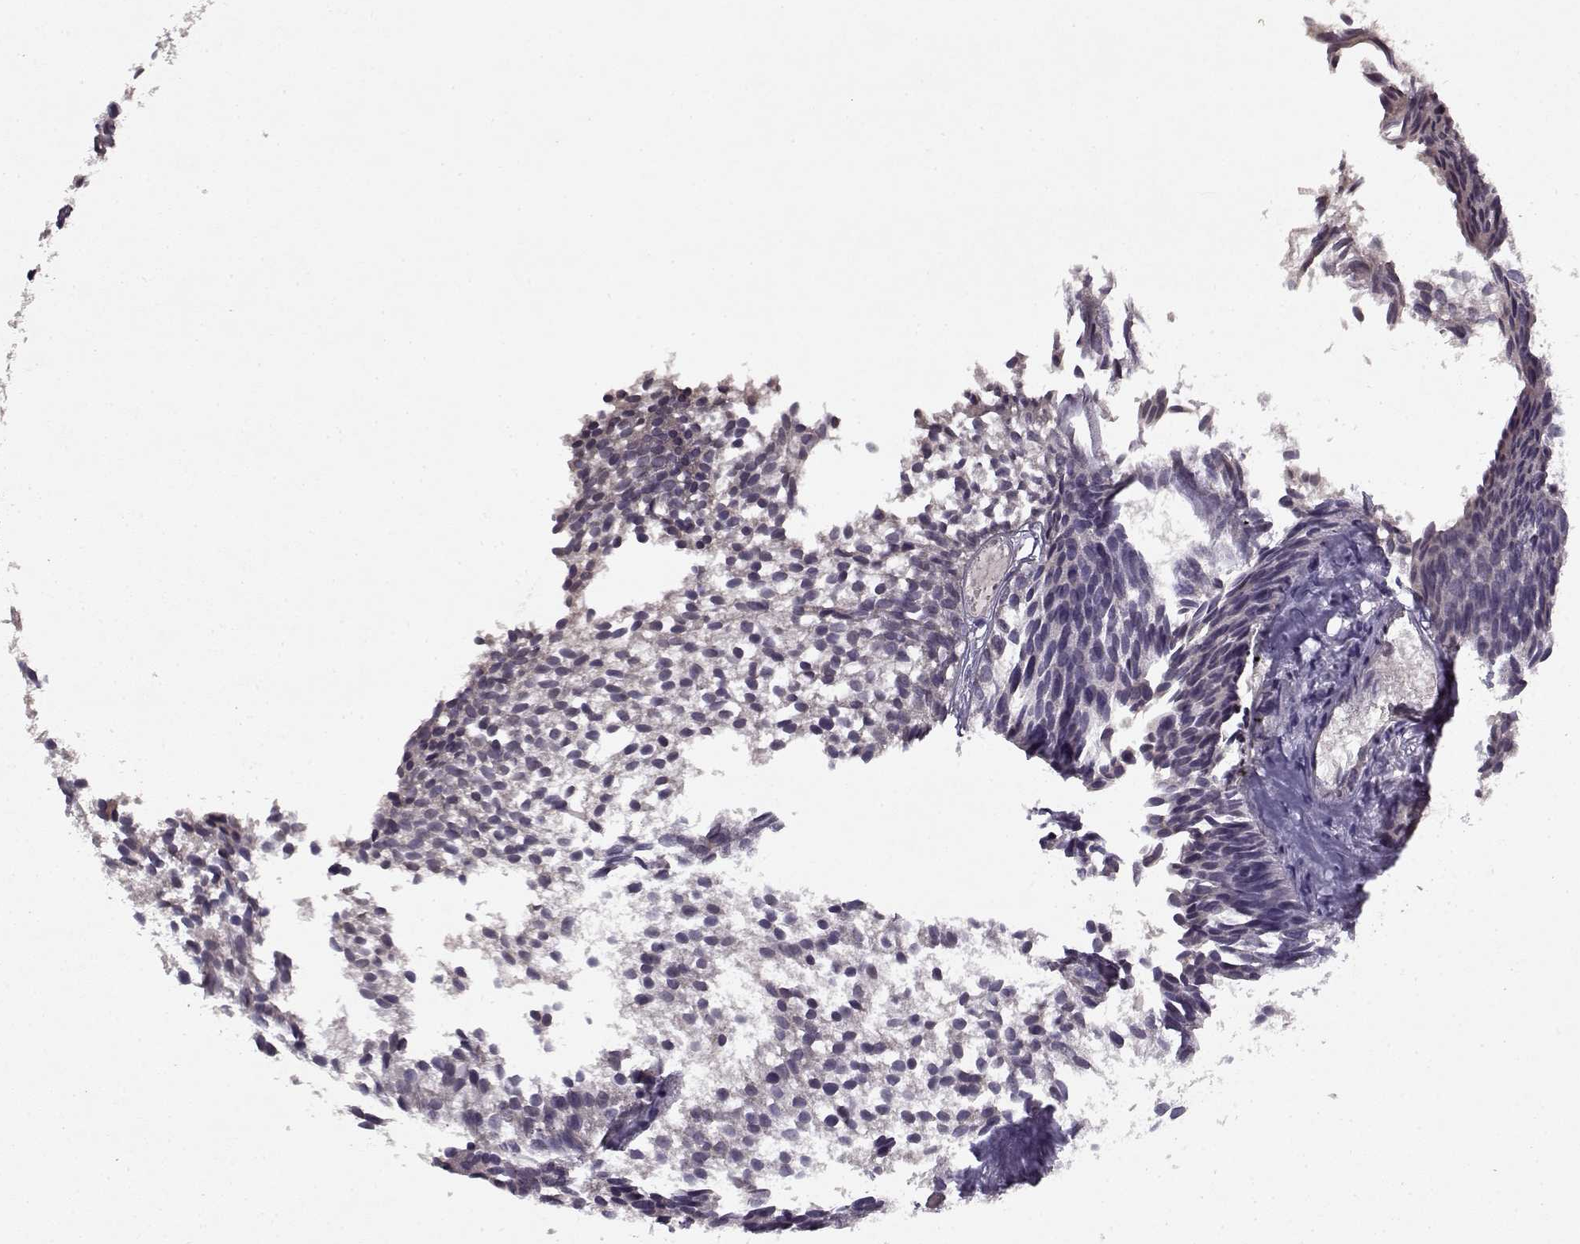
{"staining": {"intensity": "negative", "quantity": "none", "location": "none"}, "tissue": "urothelial cancer", "cell_type": "Tumor cells", "image_type": "cancer", "snomed": [{"axis": "morphology", "description": "Urothelial carcinoma, Low grade"}, {"axis": "topography", "description": "Urinary bladder"}], "caption": "Immunohistochemistry (IHC) histopathology image of neoplastic tissue: human urothelial cancer stained with DAB (3,3'-diaminobenzidine) displays no significant protein staining in tumor cells.", "gene": "BMX", "patient": {"sex": "male", "age": 63}}